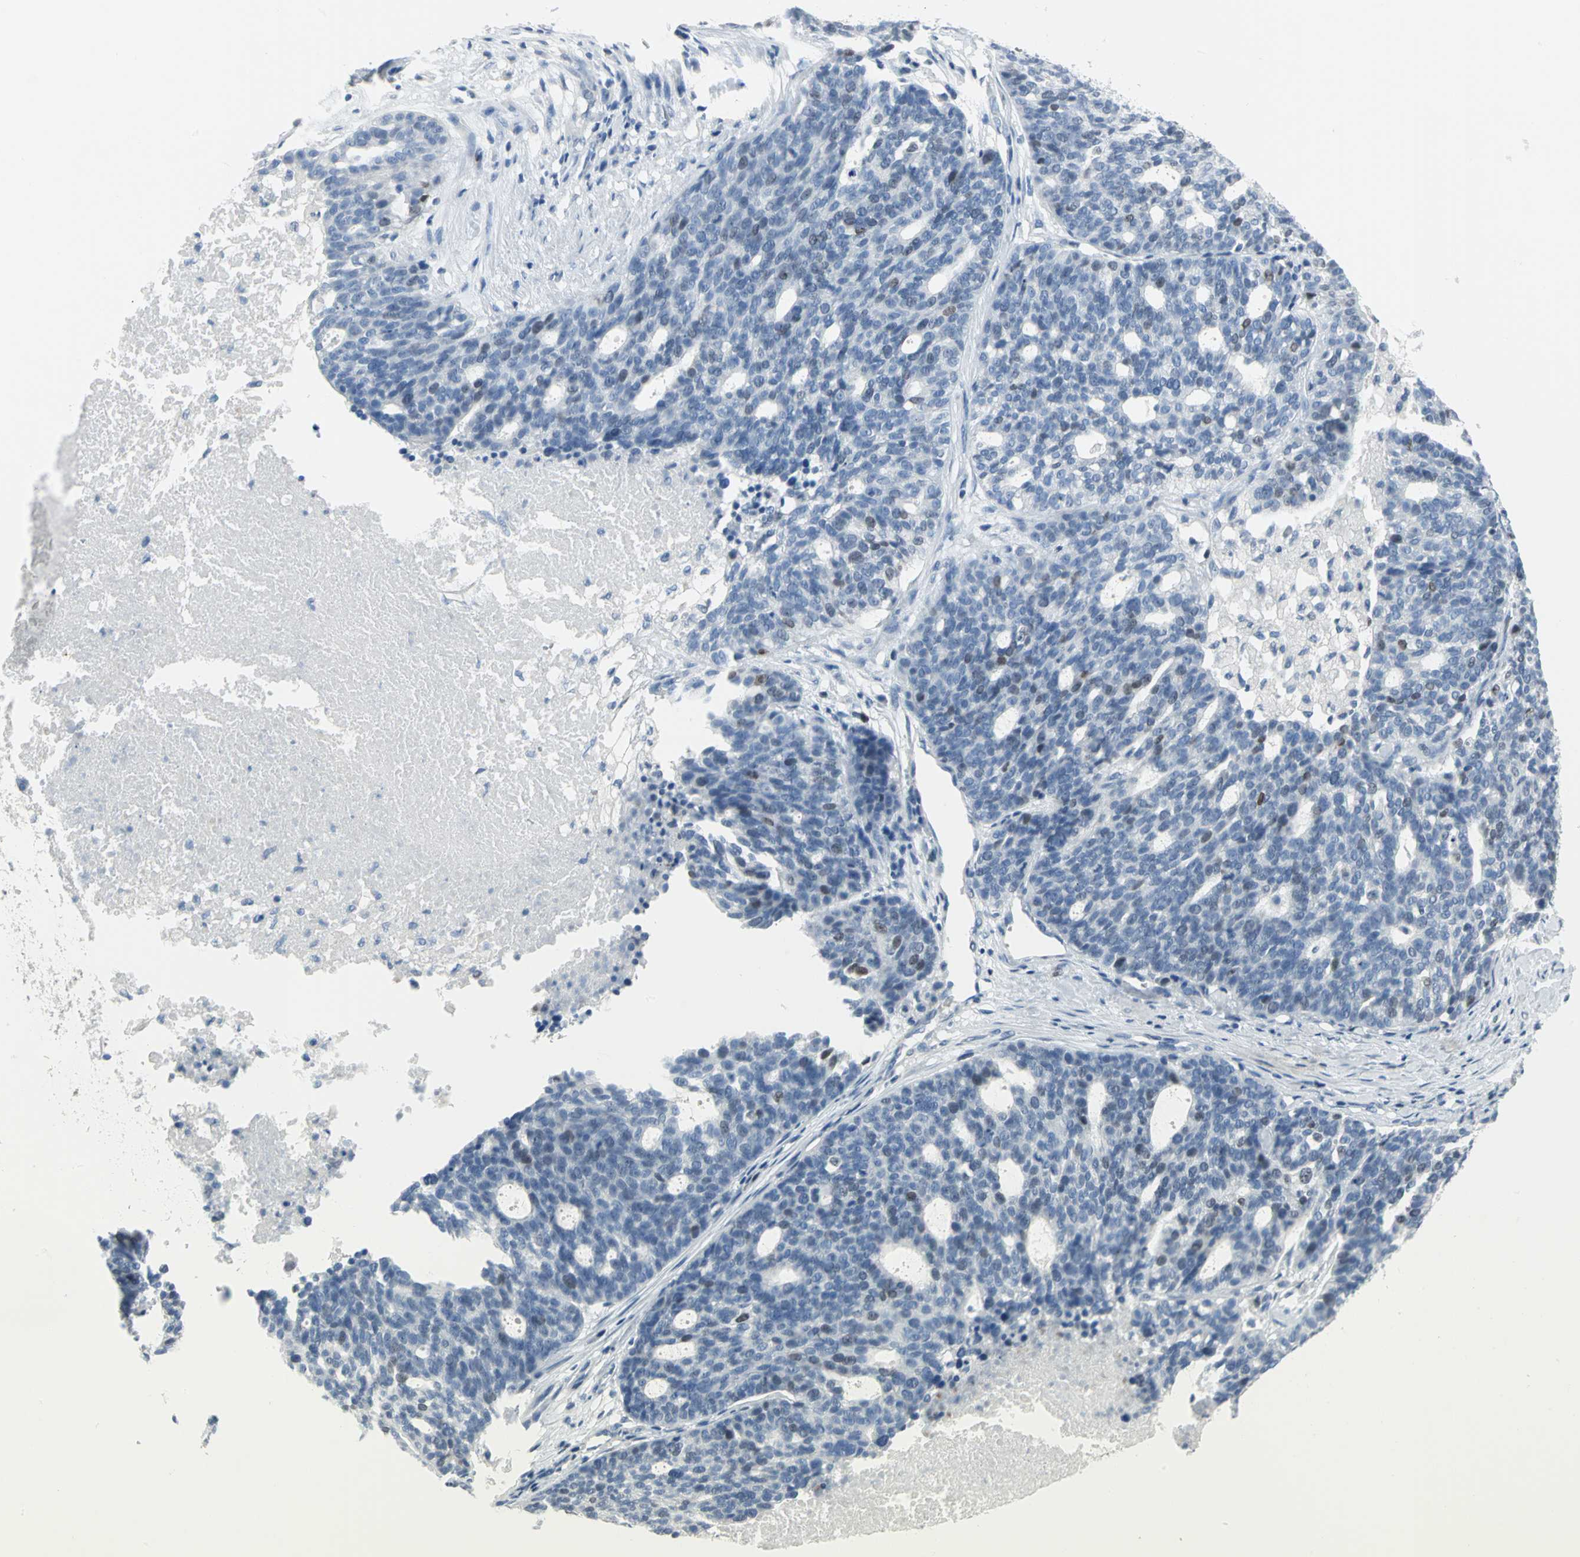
{"staining": {"intensity": "weak", "quantity": "<25%", "location": "nuclear"}, "tissue": "ovarian cancer", "cell_type": "Tumor cells", "image_type": "cancer", "snomed": [{"axis": "morphology", "description": "Cystadenocarcinoma, serous, NOS"}, {"axis": "topography", "description": "Ovary"}], "caption": "The immunohistochemistry (IHC) histopathology image has no significant positivity in tumor cells of ovarian serous cystadenocarcinoma tissue.", "gene": "MCM3", "patient": {"sex": "female", "age": 59}}